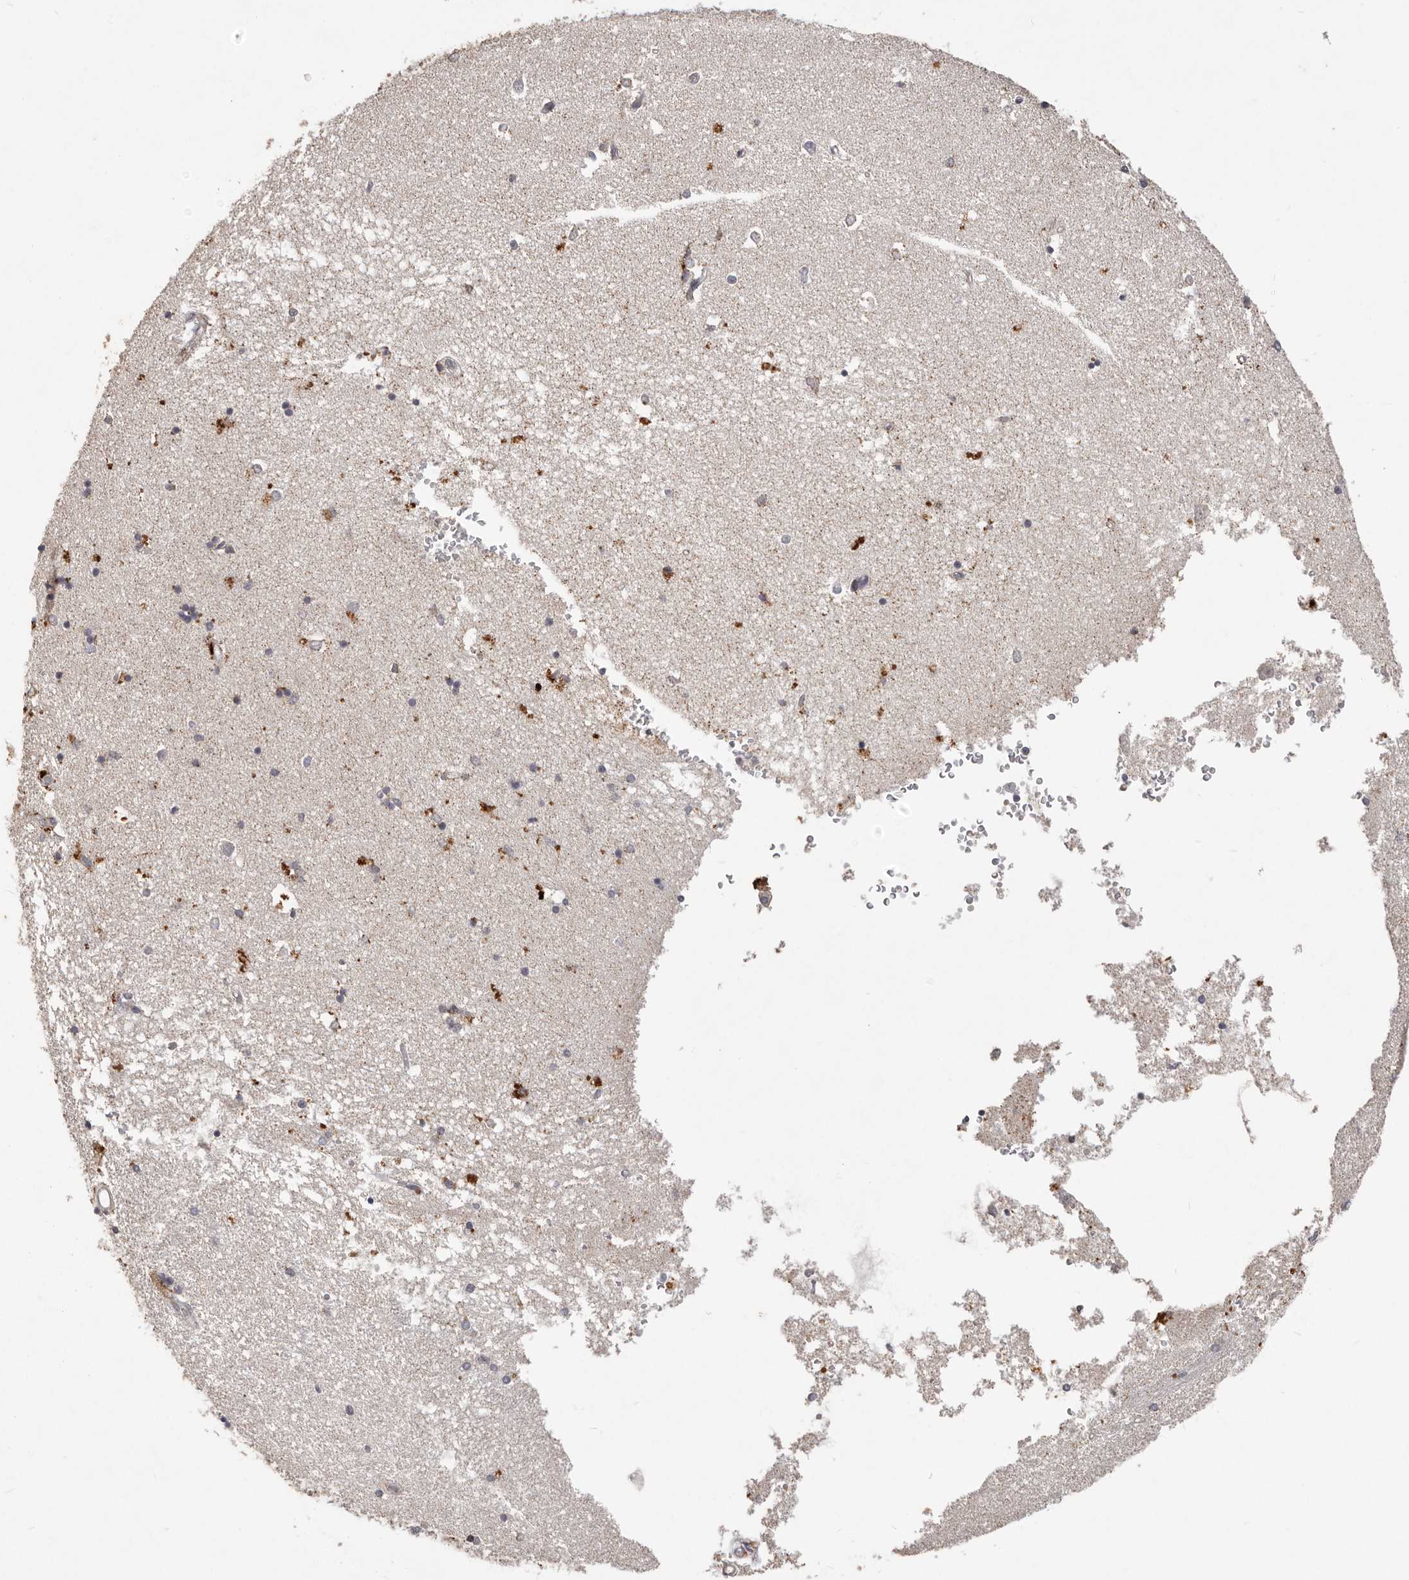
{"staining": {"intensity": "moderate", "quantity": "<25%", "location": "cytoplasmic/membranous"}, "tissue": "hippocampus", "cell_type": "Glial cells", "image_type": "normal", "snomed": [{"axis": "morphology", "description": "Normal tissue, NOS"}, {"axis": "topography", "description": "Hippocampus"}], "caption": "Hippocampus stained with immunohistochemistry demonstrates moderate cytoplasmic/membranous expression in approximately <25% of glial cells.", "gene": "PLOD2", "patient": {"sex": "male", "age": 45}}